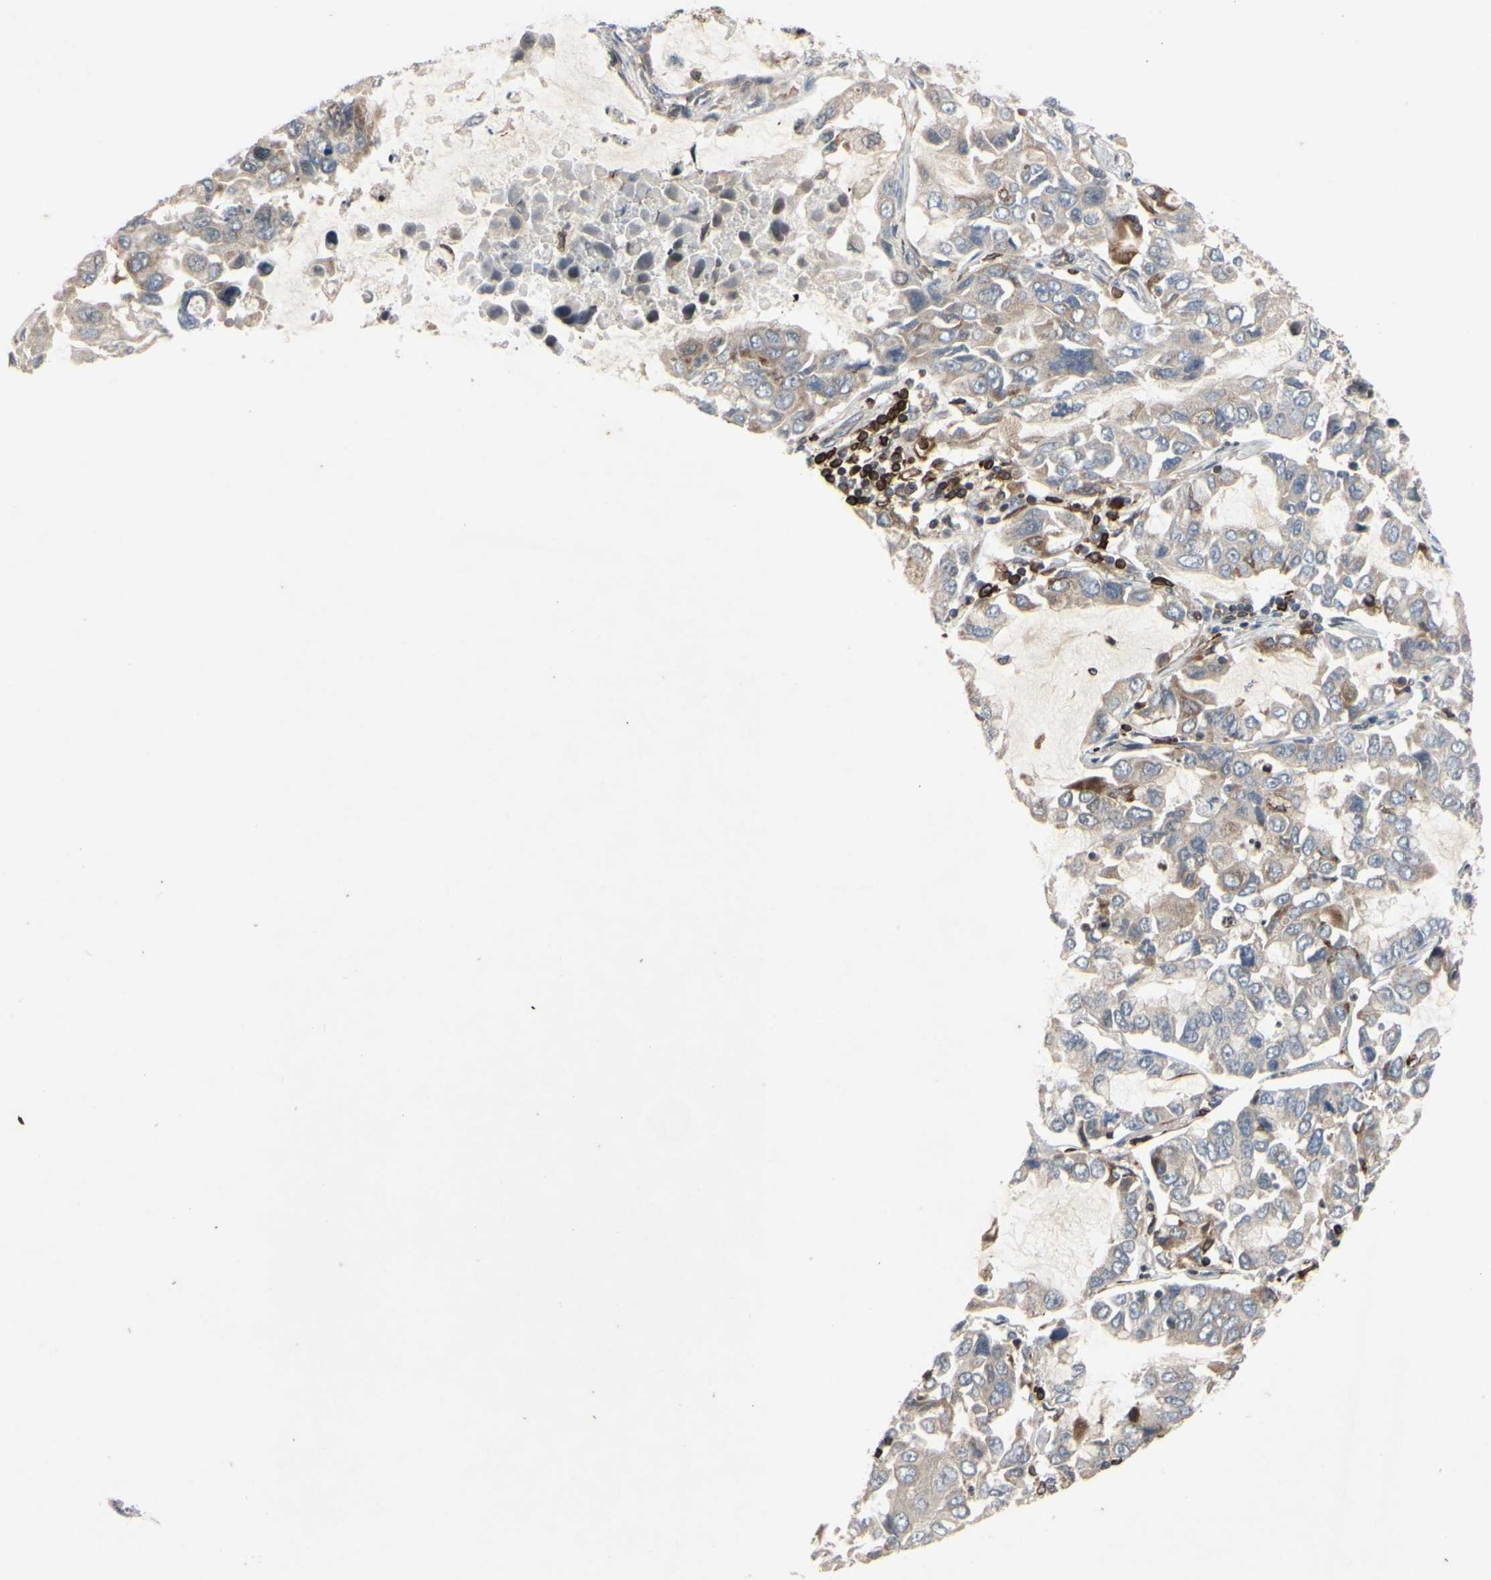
{"staining": {"intensity": "negative", "quantity": "none", "location": "none"}, "tissue": "lung cancer", "cell_type": "Tumor cells", "image_type": "cancer", "snomed": [{"axis": "morphology", "description": "Adenocarcinoma, NOS"}, {"axis": "topography", "description": "Lung"}], "caption": "Tumor cells show no significant protein positivity in lung adenocarcinoma. Brightfield microscopy of immunohistochemistry (IHC) stained with DAB (3,3'-diaminobenzidine) (brown) and hematoxylin (blue), captured at high magnification.", "gene": "PLXNA2", "patient": {"sex": "male", "age": 64}}